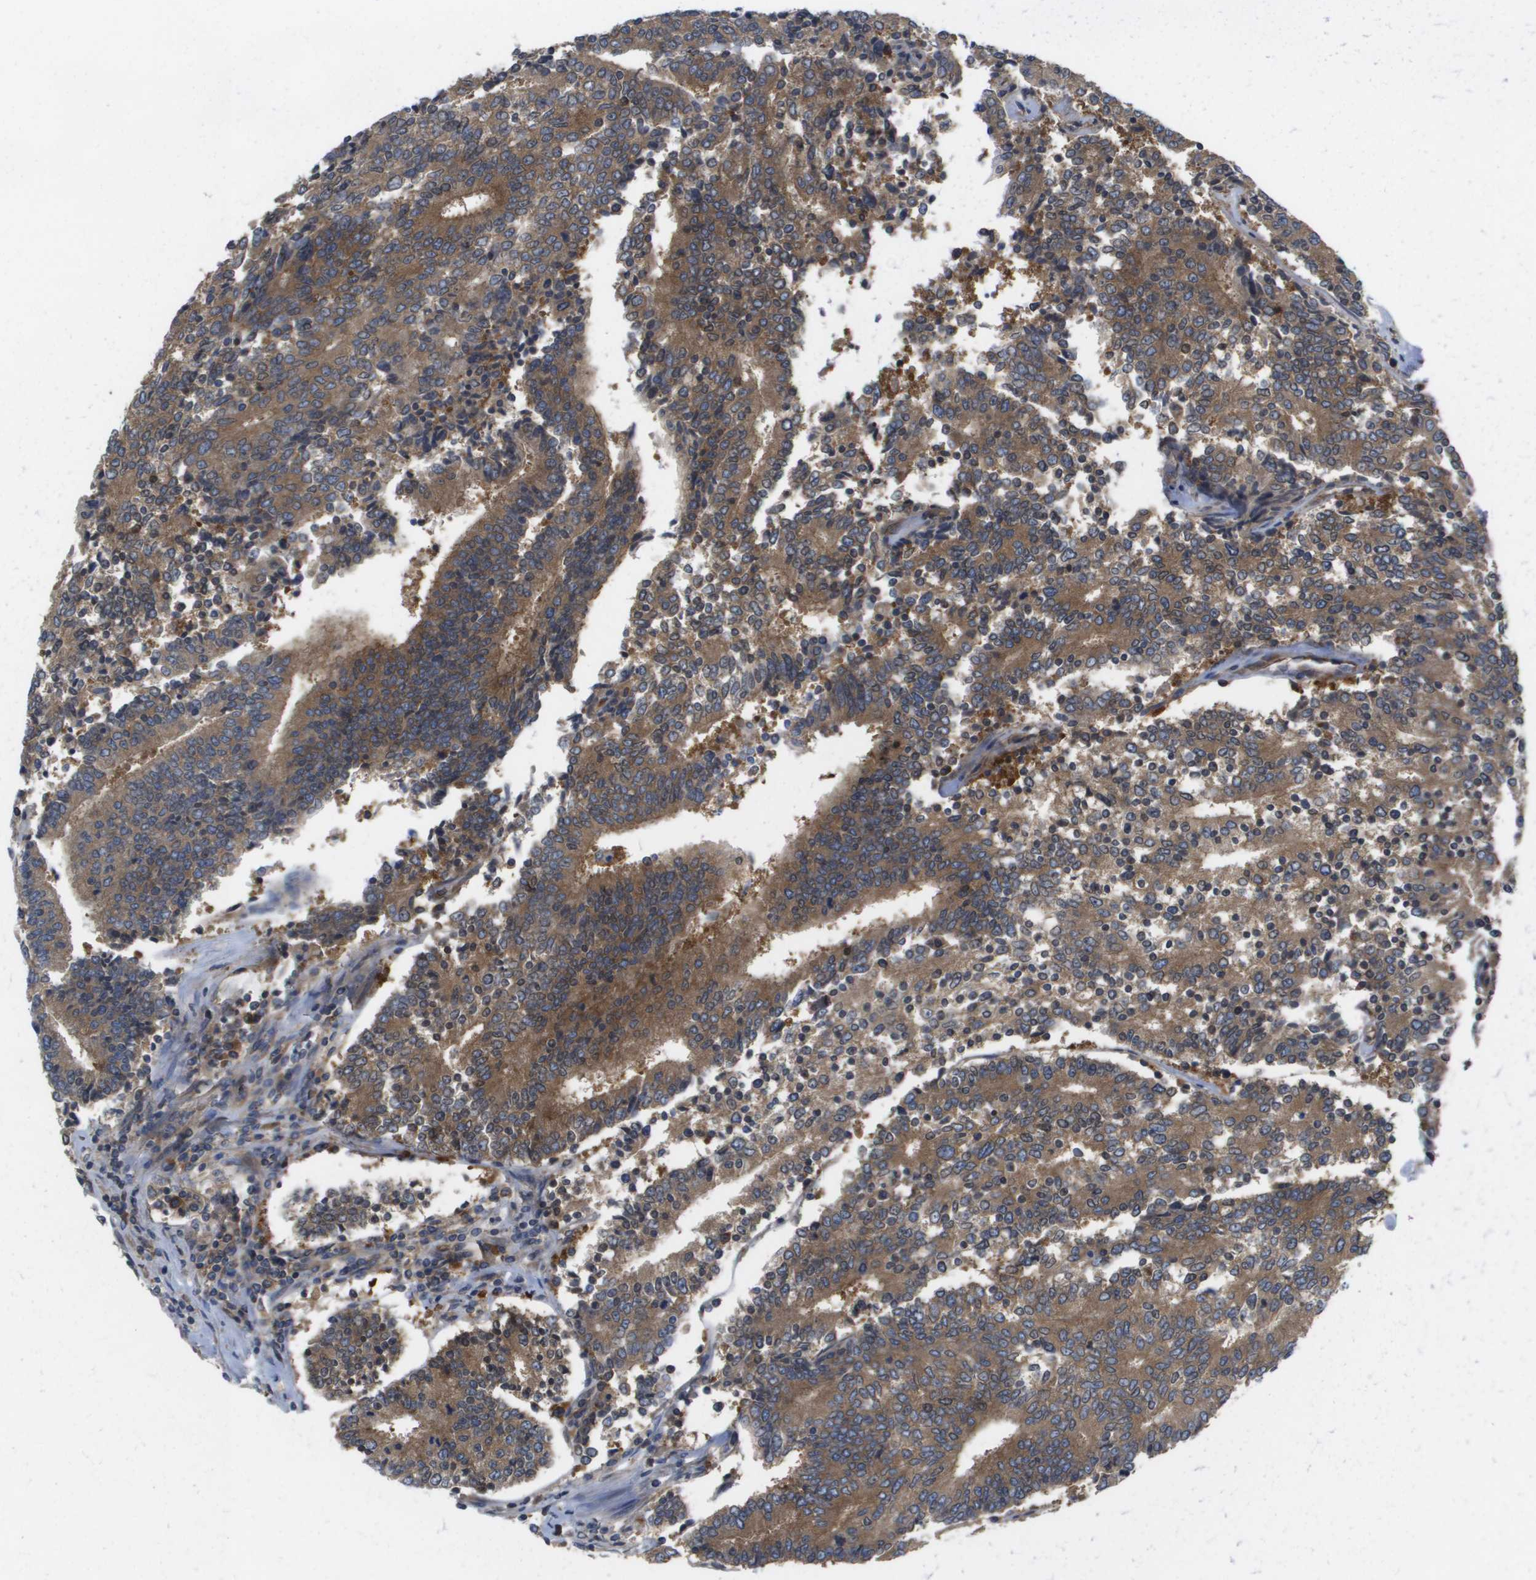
{"staining": {"intensity": "moderate", "quantity": ">75%", "location": "cytoplasmic/membranous"}, "tissue": "prostate cancer", "cell_type": "Tumor cells", "image_type": "cancer", "snomed": [{"axis": "morphology", "description": "Normal tissue, NOS"}, {"axis": "morphology", "description": "Adenocarcinoma, High grade"}, {"axis": "topography", "description": "Prostate"}, {"axis": "topography", "description": "Seminal veicle"}], "caption": "Moderate cytoplasmic/membranous staining for a protein is appreciated in about >75% of tumor cells of prostate adenocarcinoma (high-grade) using IHC.", "gene": "EIF4G2", "patient": {"sex": "male", "age": 55}}